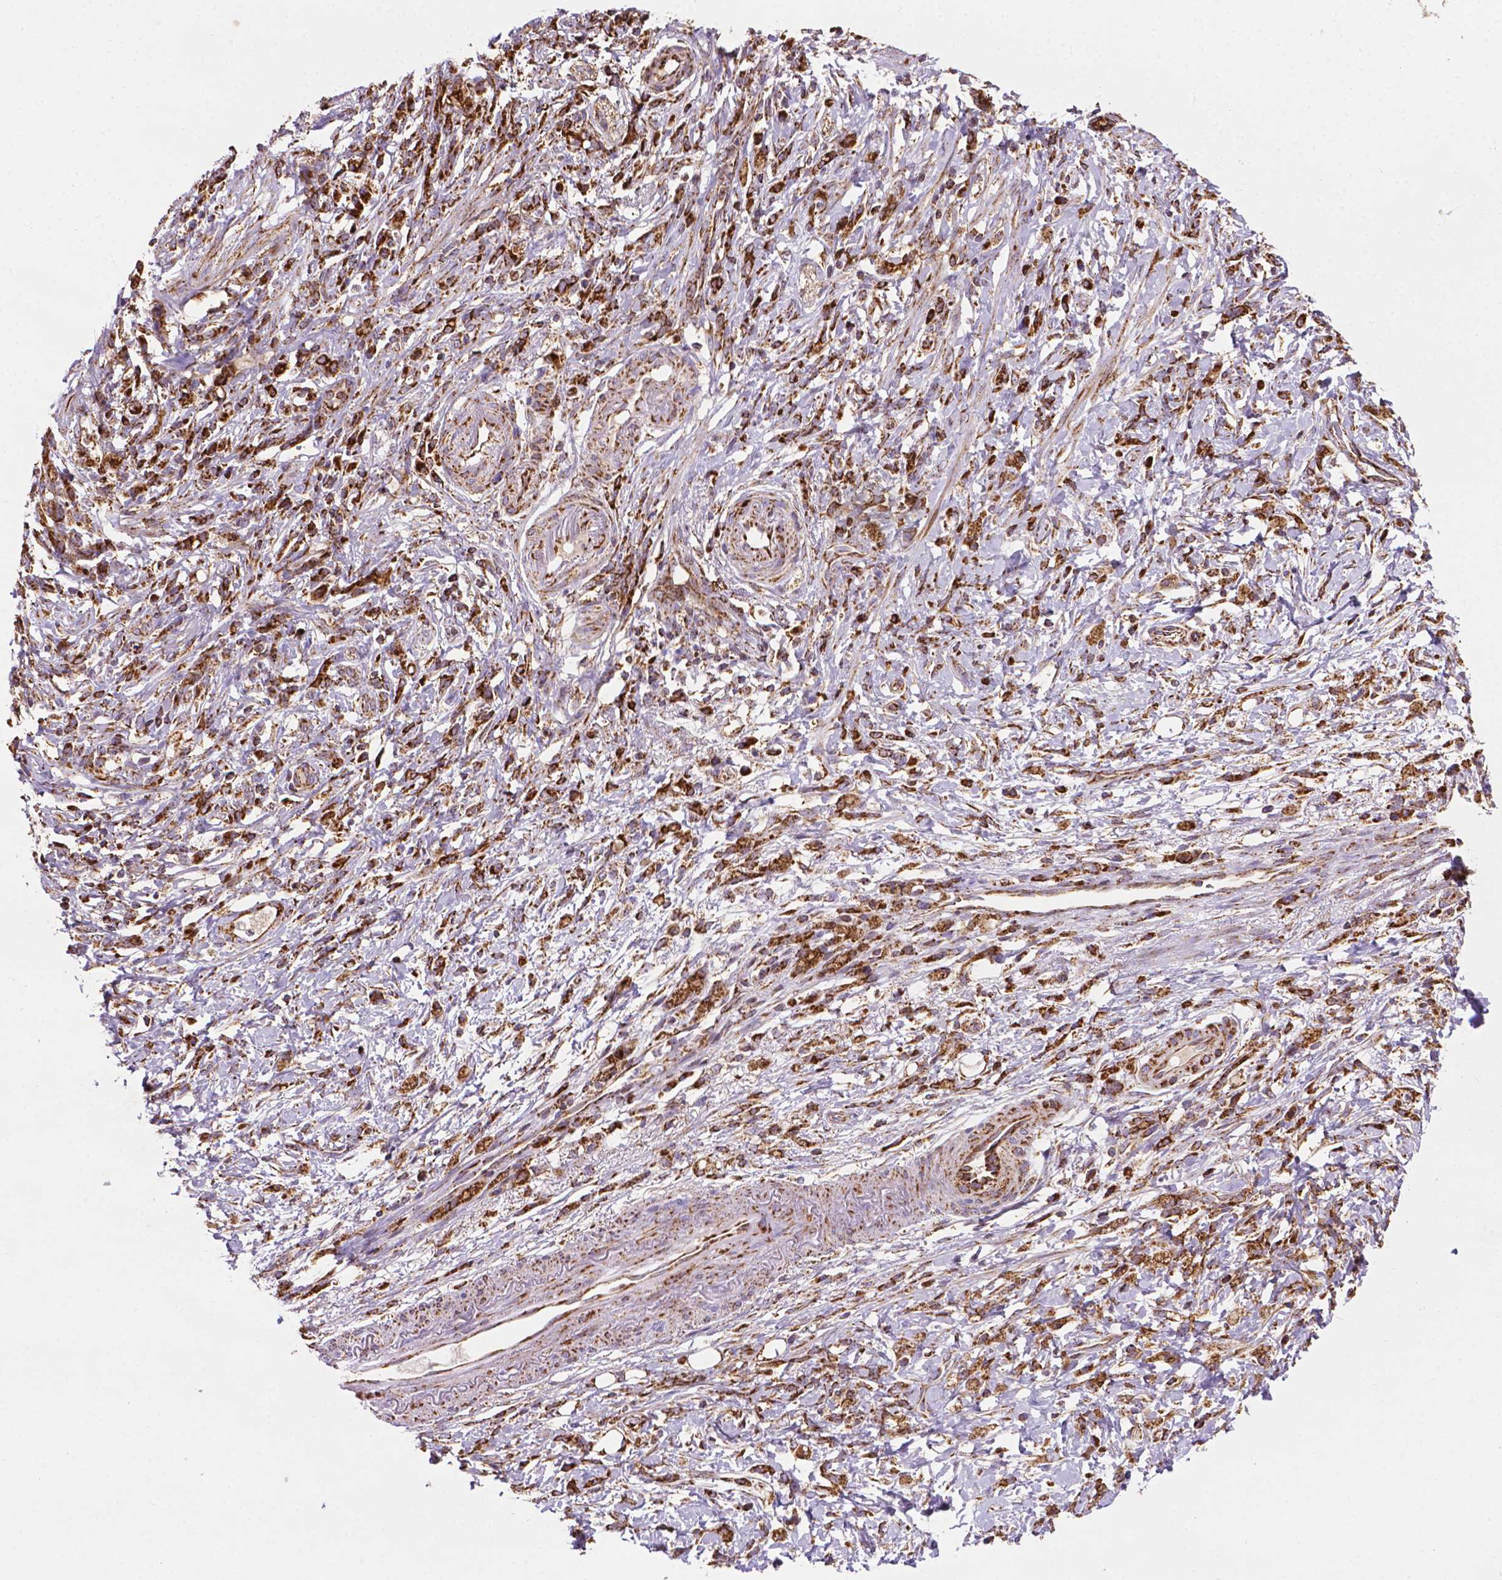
{"staining": {"intensity": "strong", "quantity": ">75%", "location": "cytoplasmic/membranous"}, "tissue": "stomach cancer", "cell_type": "Tumor cells", "image_type": "cancer", "snomed": [{"axis": "morphology", "description": "Adenocarcinoma, NOS"}, {"axis": "topography", "description": "Stomach"}], "caption": "Adenocarcinoma (stomach) stained with DAB (3,3'-diaminobenzidine) immunohistochemistry demonstrates high levels of strong cytoplasmic/membranous expression in about >75% of tumor cells.", "gene": "ILVBL", "patient": {"sex": "female", "age": 84}}